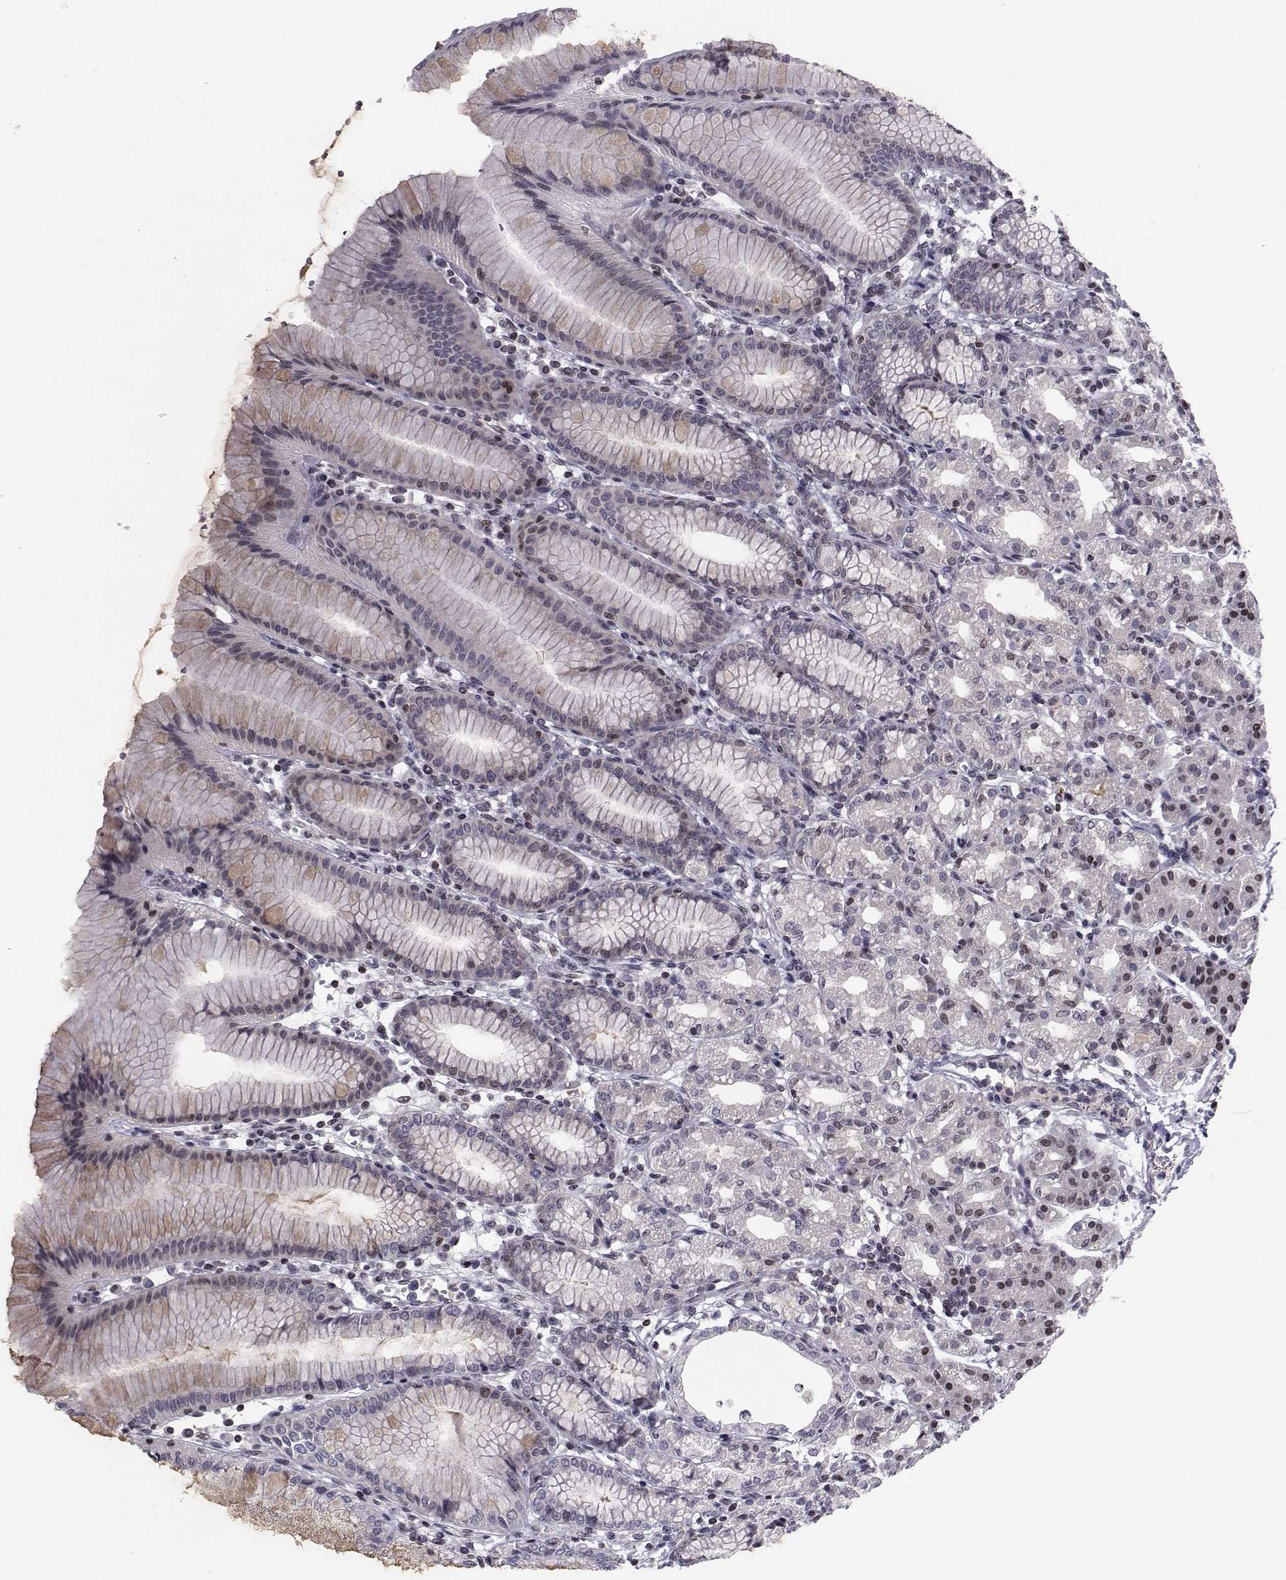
{"staining": {"intensity": "moderate", "quantity": "<25%", "location": "nuclear"}, "tissue": "stomach", "cell_type": "Glandular cells", "image_type": "normal", "snomed": [{"axis": "morphology", "description": "Normal tissue, NOS"}, {"axis": "topography", "description": "Skeletal muscle"}, {"axis": "topography", "description": "Stomach"}], "caption": "Stomach stained with DAB IHC exhibits low levels of moderate nuclear expression in about <25% of glandular cells. (DAB IHC with brightfield microscopy, high magnification).", "gene": "PCP4L1", "patient": {"sex": "female", "age": 57}}